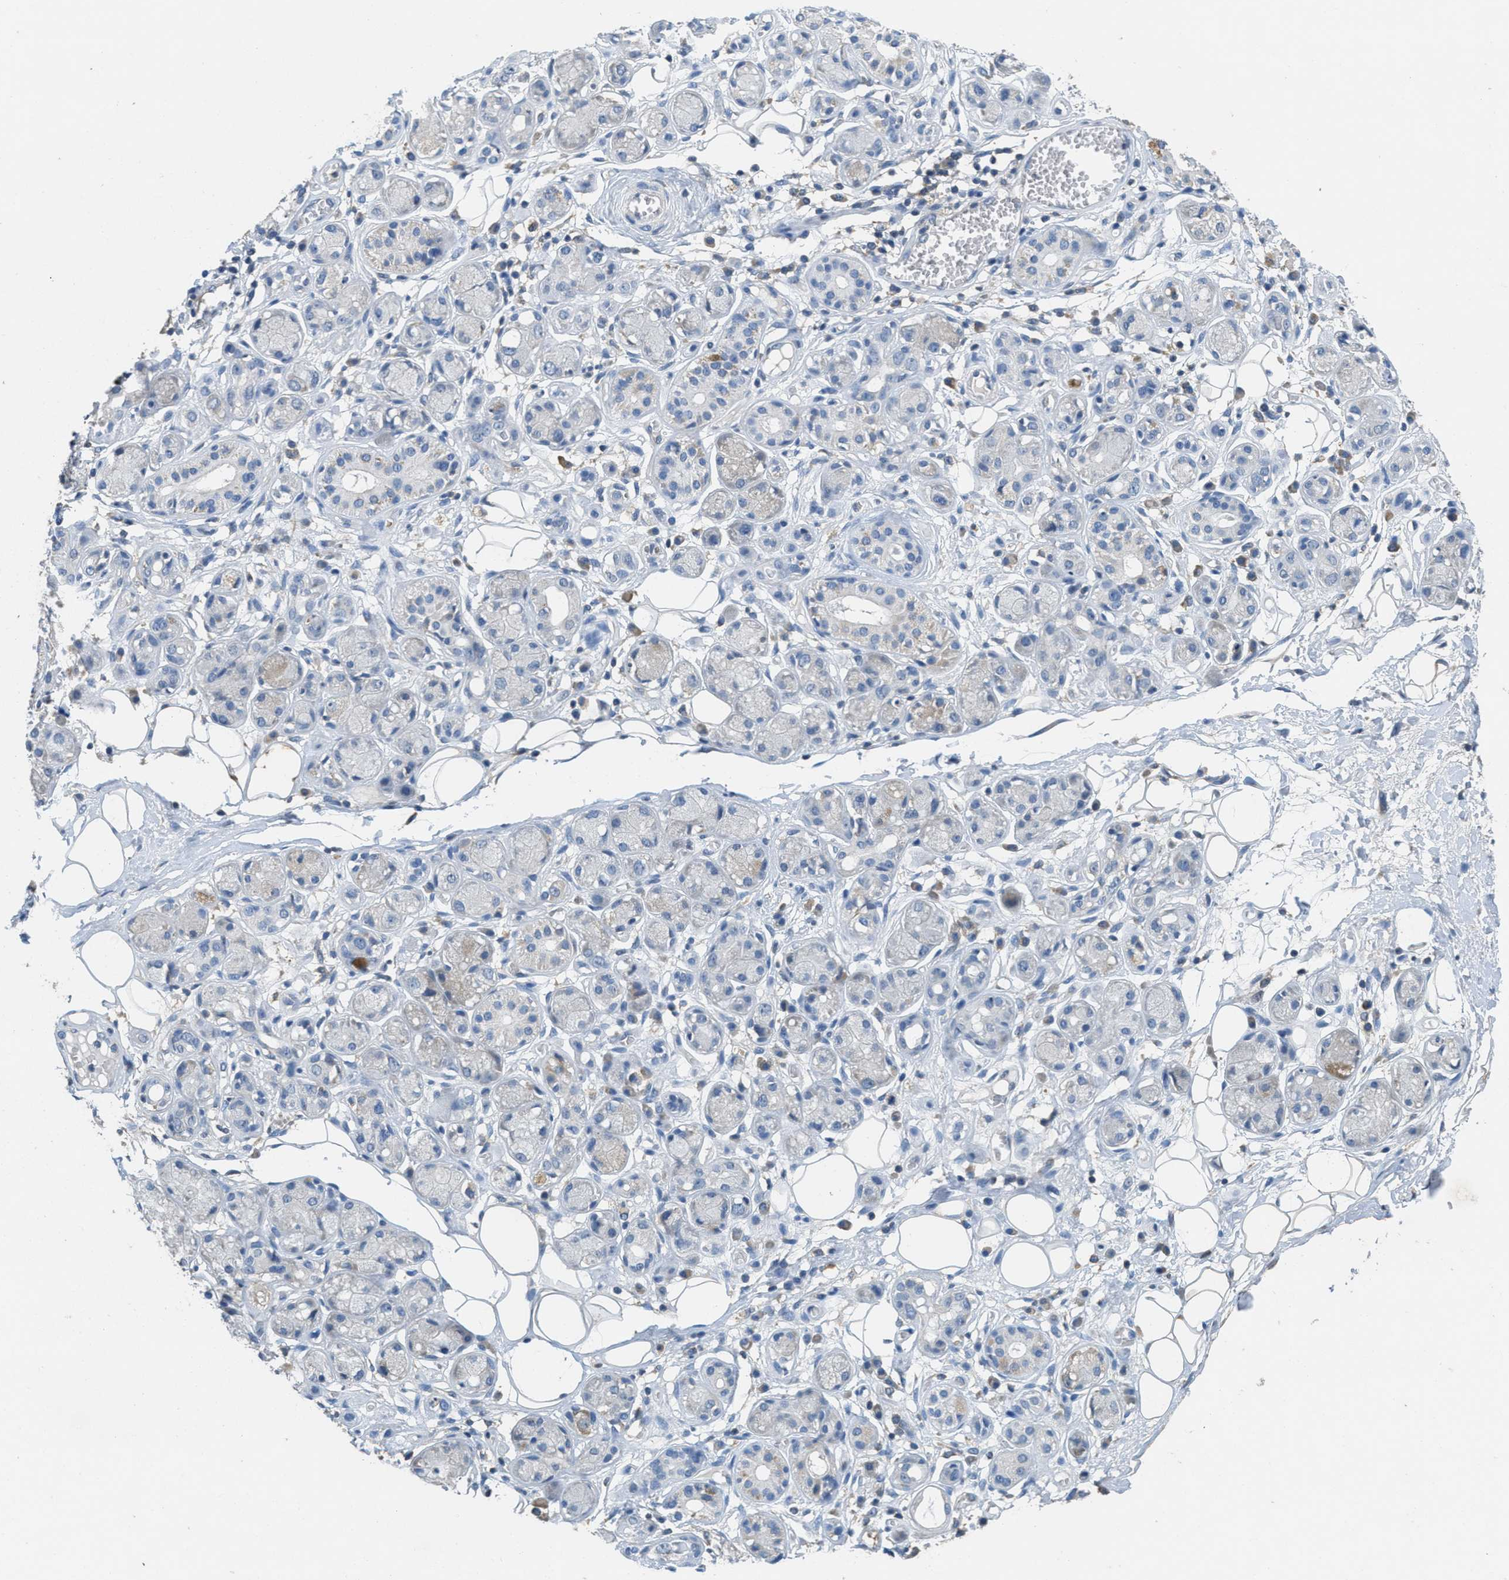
{"staining": {"intensity": "negative", "quantity": "none", "location": "none"}, "tissue": "adipose tissue", "cell_type": "Adipocytes", "image_type": "normal", "snomed": [{"axis": "morphology", "description": "Normal tissue, NOS"}, {"axis": "morphology", "description": "Inflammation, NOS"}, {"axis": "topography", "description": "Salivary gland"}, {"axis": "topography", "description": "Peripheral nerve tissue"}], "caption": "Immunohistochemistry of benign human adipose tissue exhibits no positivity in adipocytes. (DAB (3,3'-diaminobenzidine) immunohistochemistry (IHC) with hematoxylin counter stain).", "gene": "DGKE", "patient": {"sex": "female", "age": 75}}